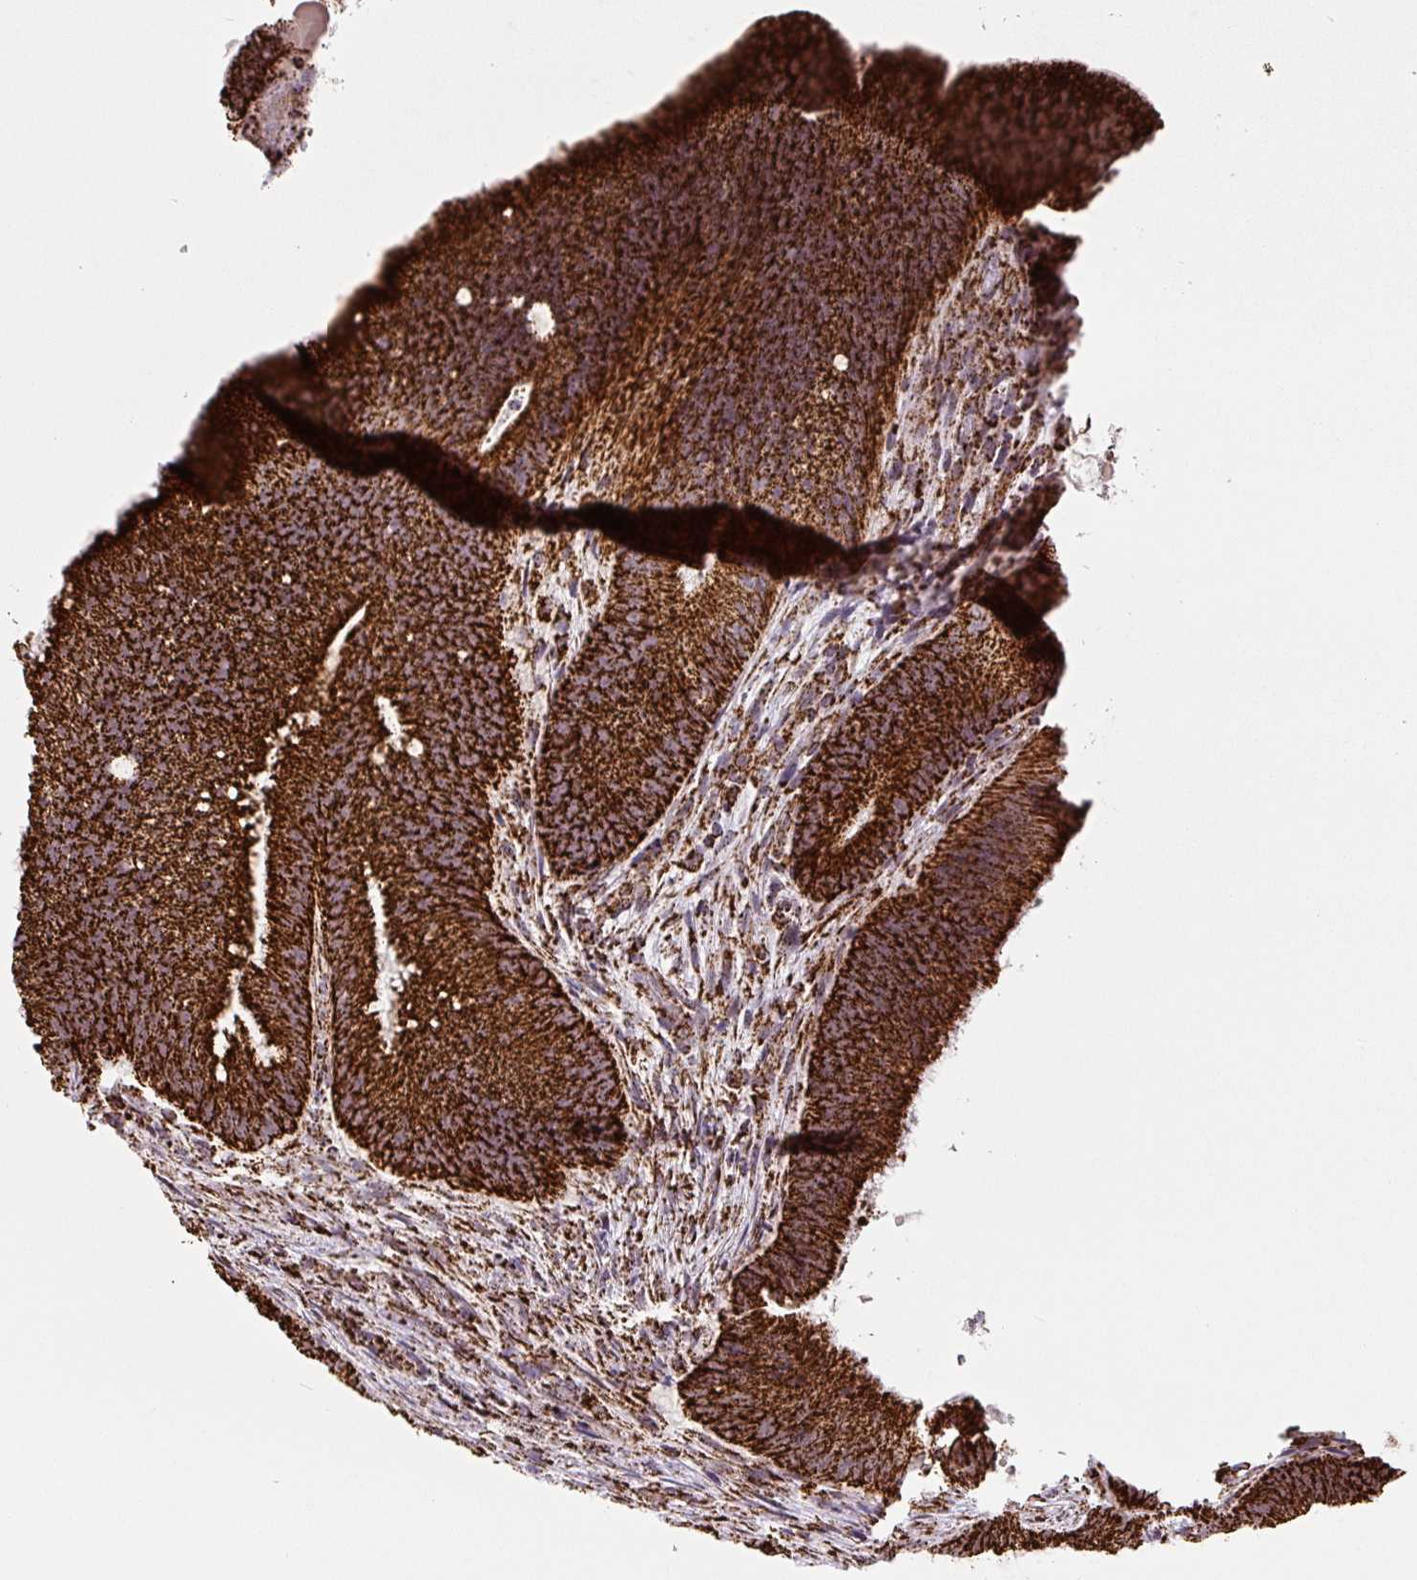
{"staining": {"intensity": "strong", "quantity": ">75%", "location": "cytoplasmic/membranous"}, "tissue": "colorectal cancer", "cell_type": "Tumor cells", "image_type": "cancer", "snomed": [{"axis": "morphology", "description": "Adenocarcinoma, NOS"}, {"axis": "topography", "description": "Colon"}], "caption": "Tumor cells display high levels of strong cytoplasmic/membranous staining in approximately >75% of cells in colorectal cancer (adenocarcinoma).", "gene": "ATP5F1A", "patient": {"sex": "female", "age": 43}}